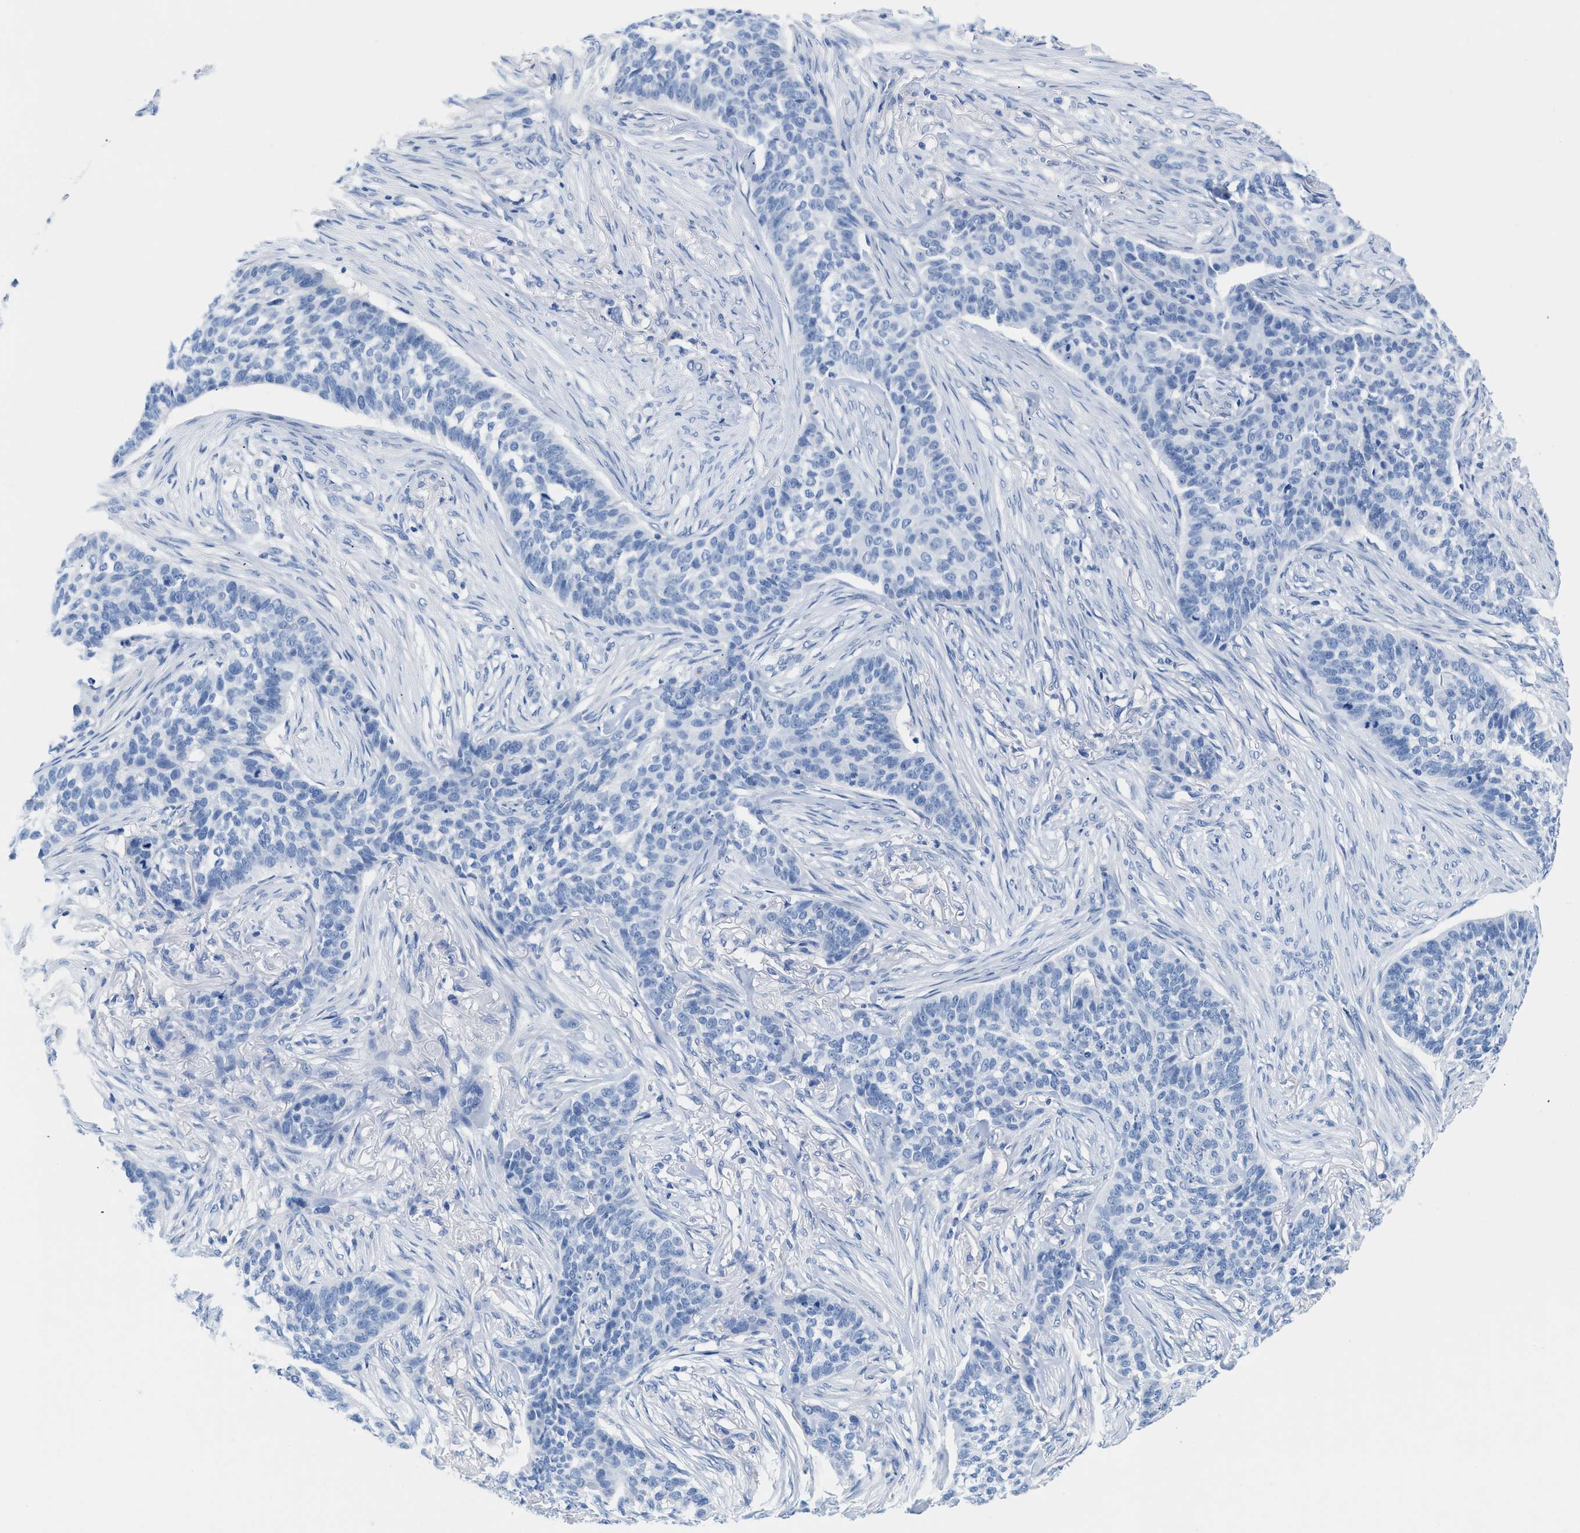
{"staining": {"intensity": "negative", "quantity": "none", "location": "none"}, "tissue": "skin cancer", "cell_type": "Tumor cells", "image_type": "cancer", "snomed": [{"axis": "morphology", "description": "Basal cell carcinoma"}, {"axis": "topography", "description": "Skin"}], "caption": "Image shows no significant protein positivity in tumor cells of skin cancer (basal cell carcinoma). (DAB immunohistochemistry, high magnification).", "gene": "SLFN13", "patient": {"sex": "male", "age": 85}}